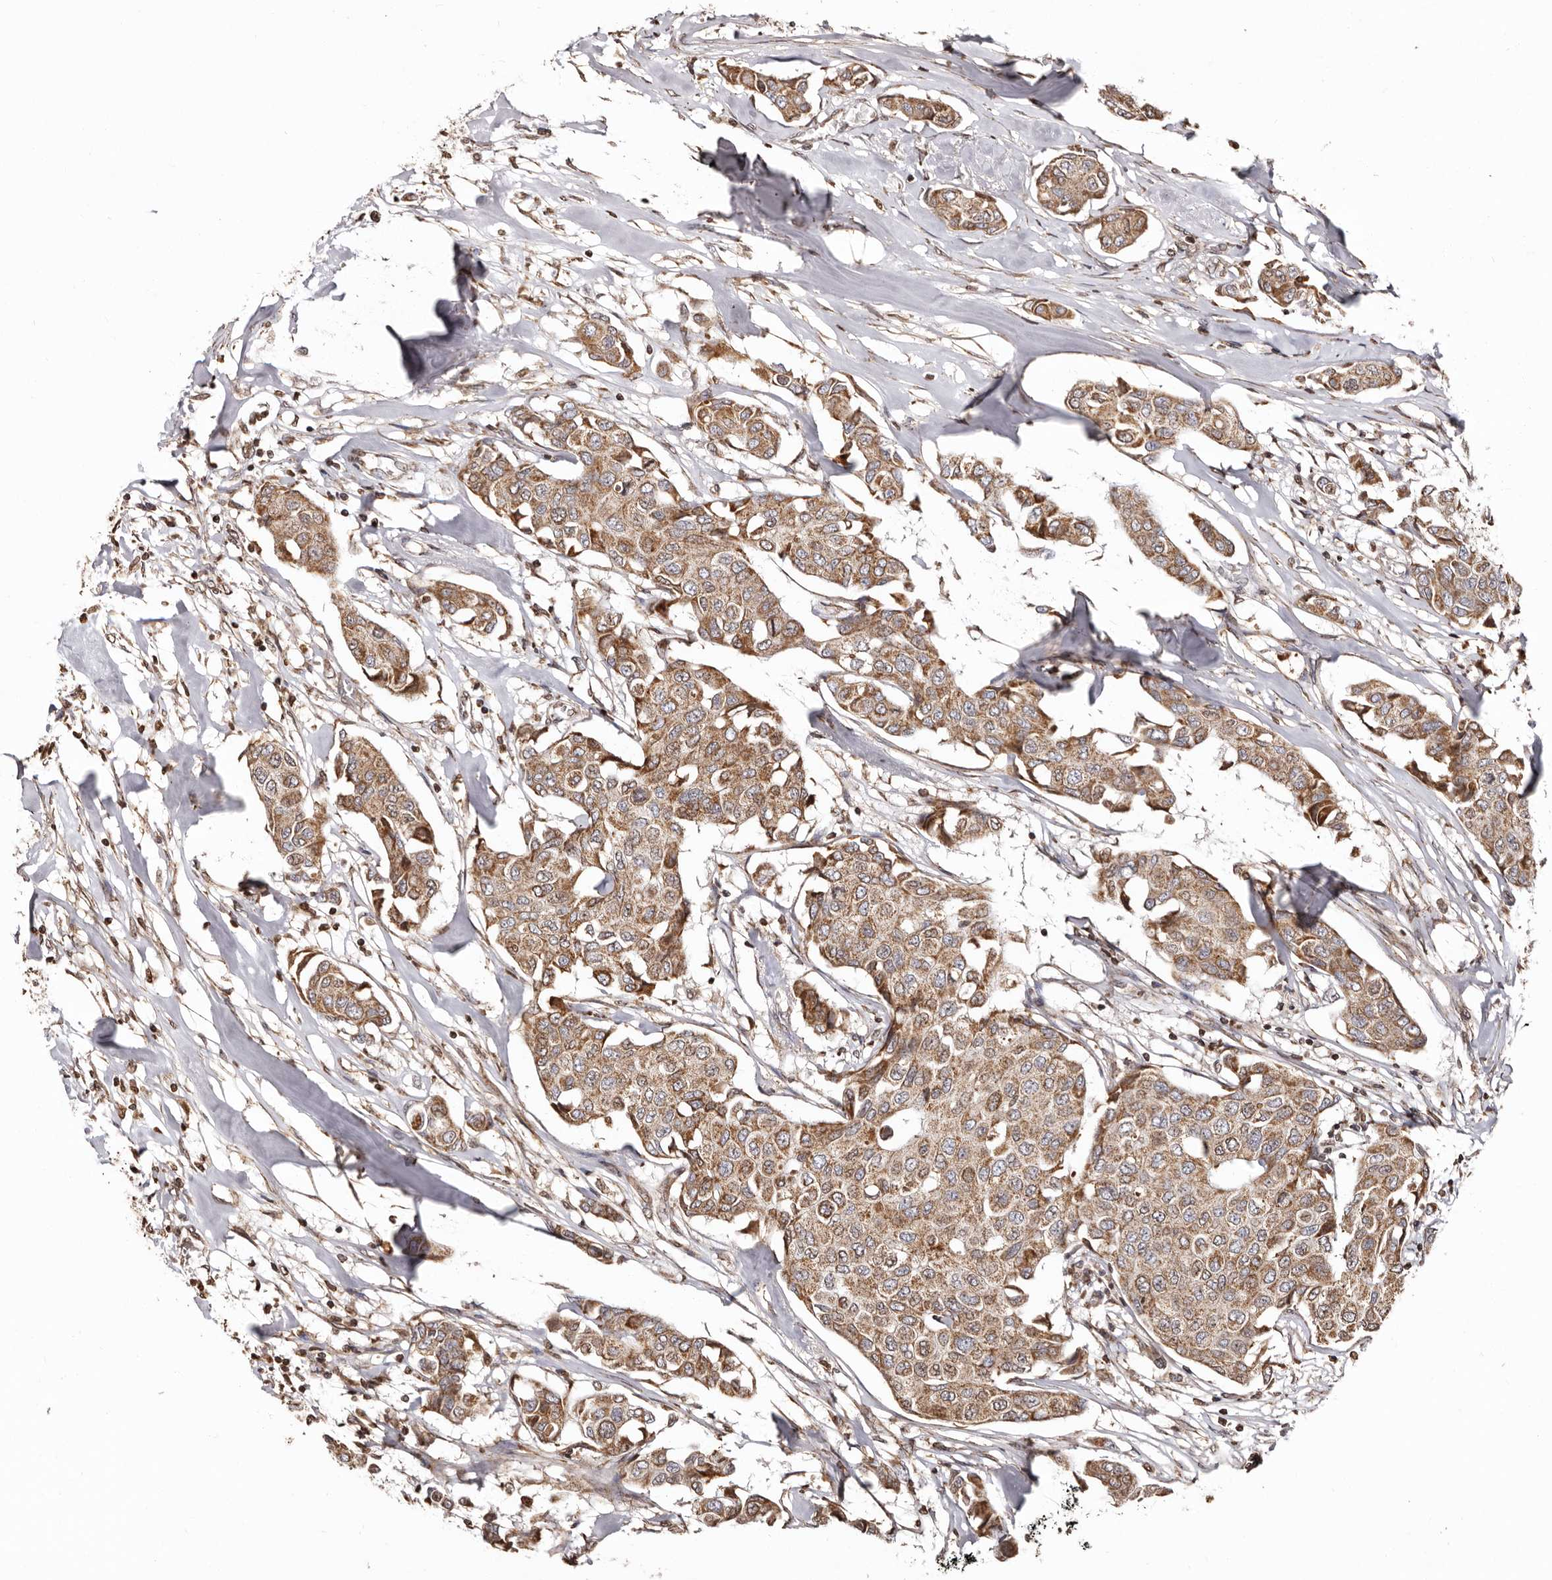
{"staining": {"intensity": "moderate", "quantity": ">75%", "location": "cytoplasmic/membranous"}, "tissue": "breast cancer", "cell_type": "Tumor cells", "image_type": "cancer", "snomed": [{"axis": "morphology", "description": "Duct carcinoma"}, {"axis": "topography", "description": "Breast"}], "caption": "There is medium levels of moderate cytoplasmic/membranous expression in tumor cells of invasive ductal carcinoma (breast), as demonstrated by immunohistochemical staining (brown color).", "gene": "CCDC190", "patient": {"sex": "female", "age": 80}}